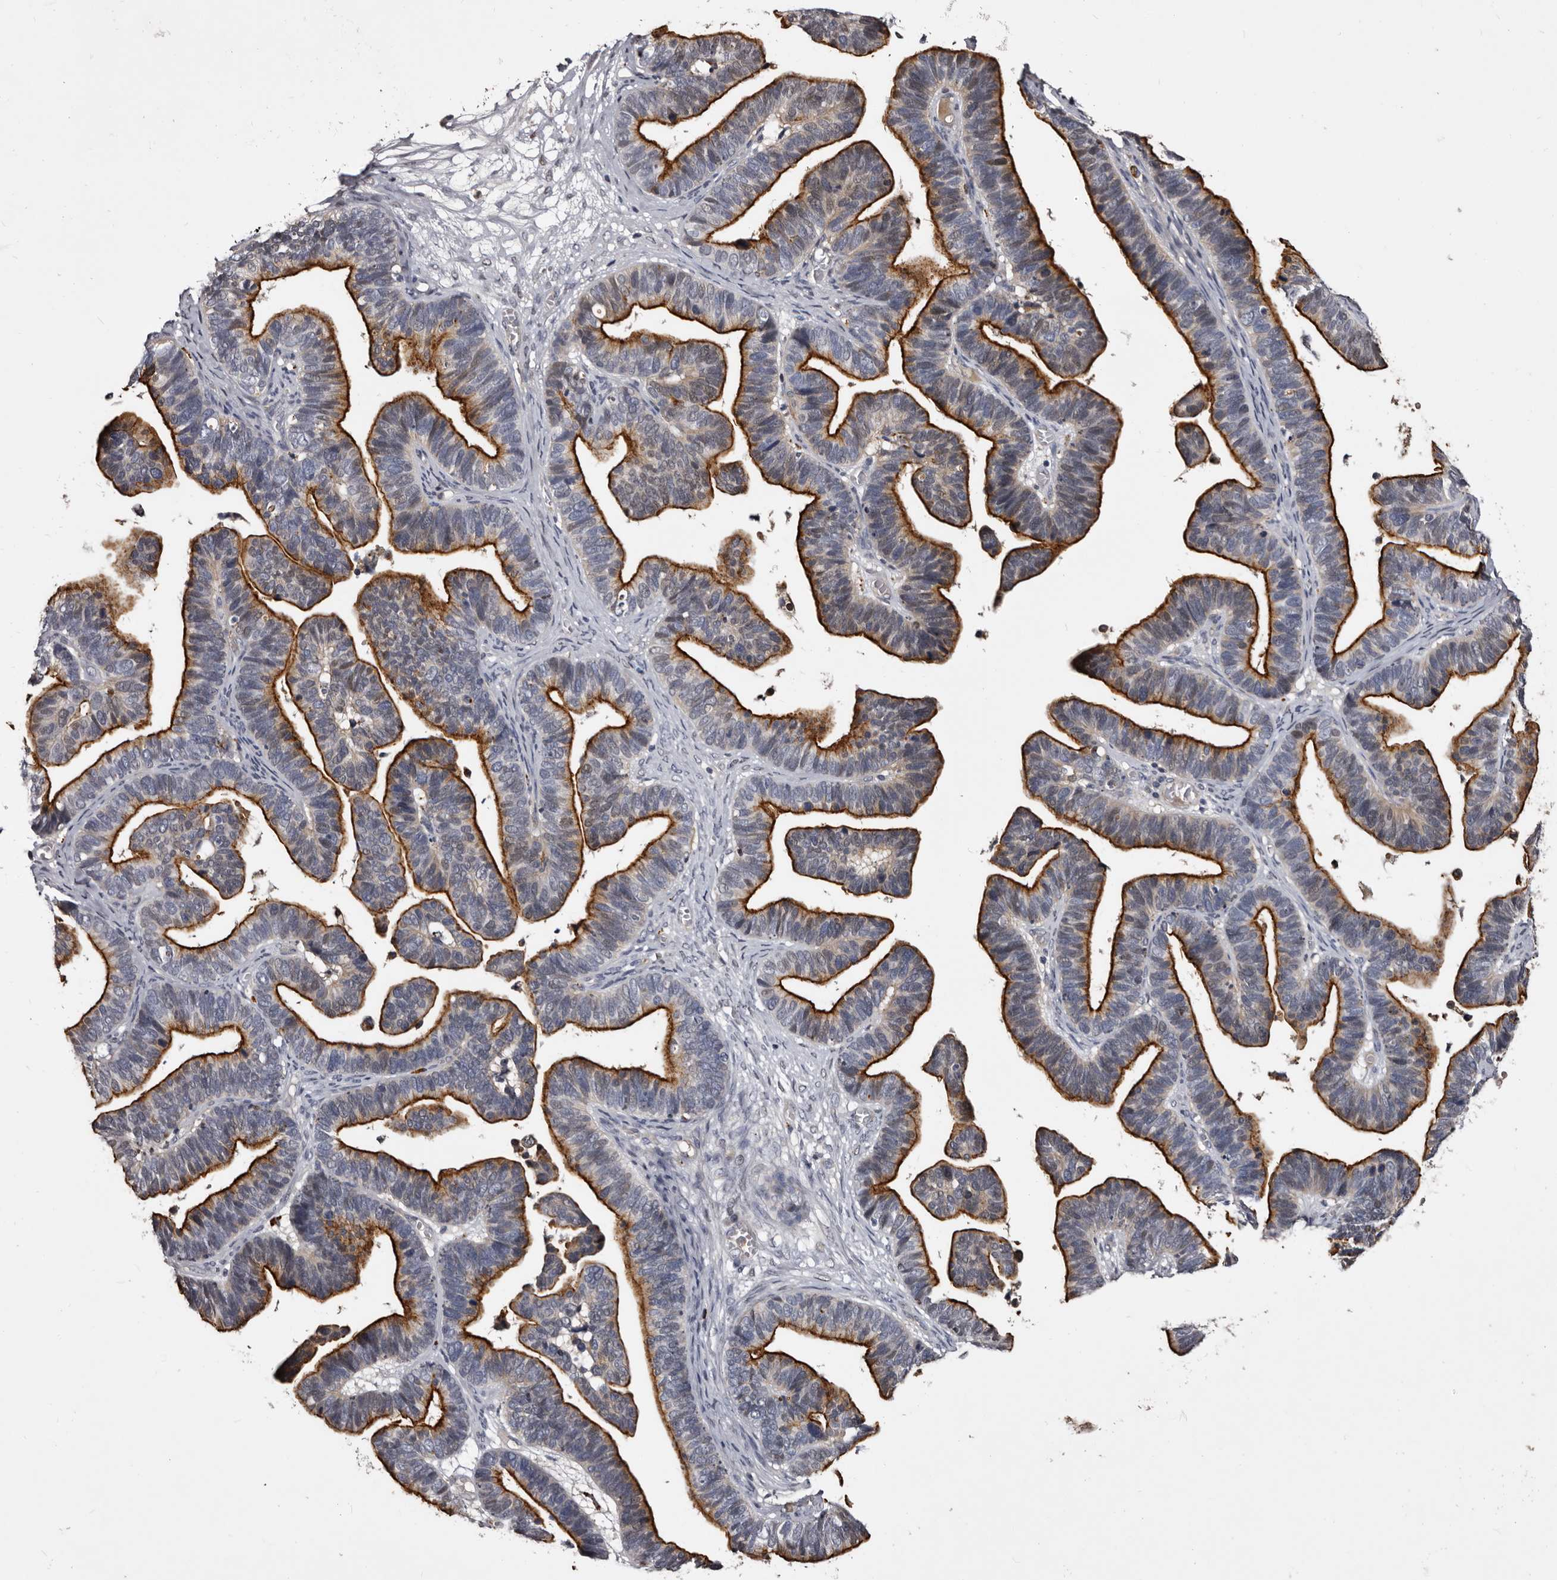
{"staining": {"intensity": "strong", "quantity": ">75%", "location": "cytoplasmic/membranous"}, "tissue": "ovarian cancer", "cell_type": "Tumor cells", "image_type": "cancer", "snomed": [{"axis": "morphology", "description": "Cystadenocarcinoma, serous, NOS"}, {"axis": "topography", "description": "Ovary"}], "caption": "Strong cytoplasmic/membranous expression is identified in approximately >75% of tumor cells in serous cystadenocarcinoma (ovarian).", "gene": "SLC10A4", "patient": {"sex": "female", "age": 56}}